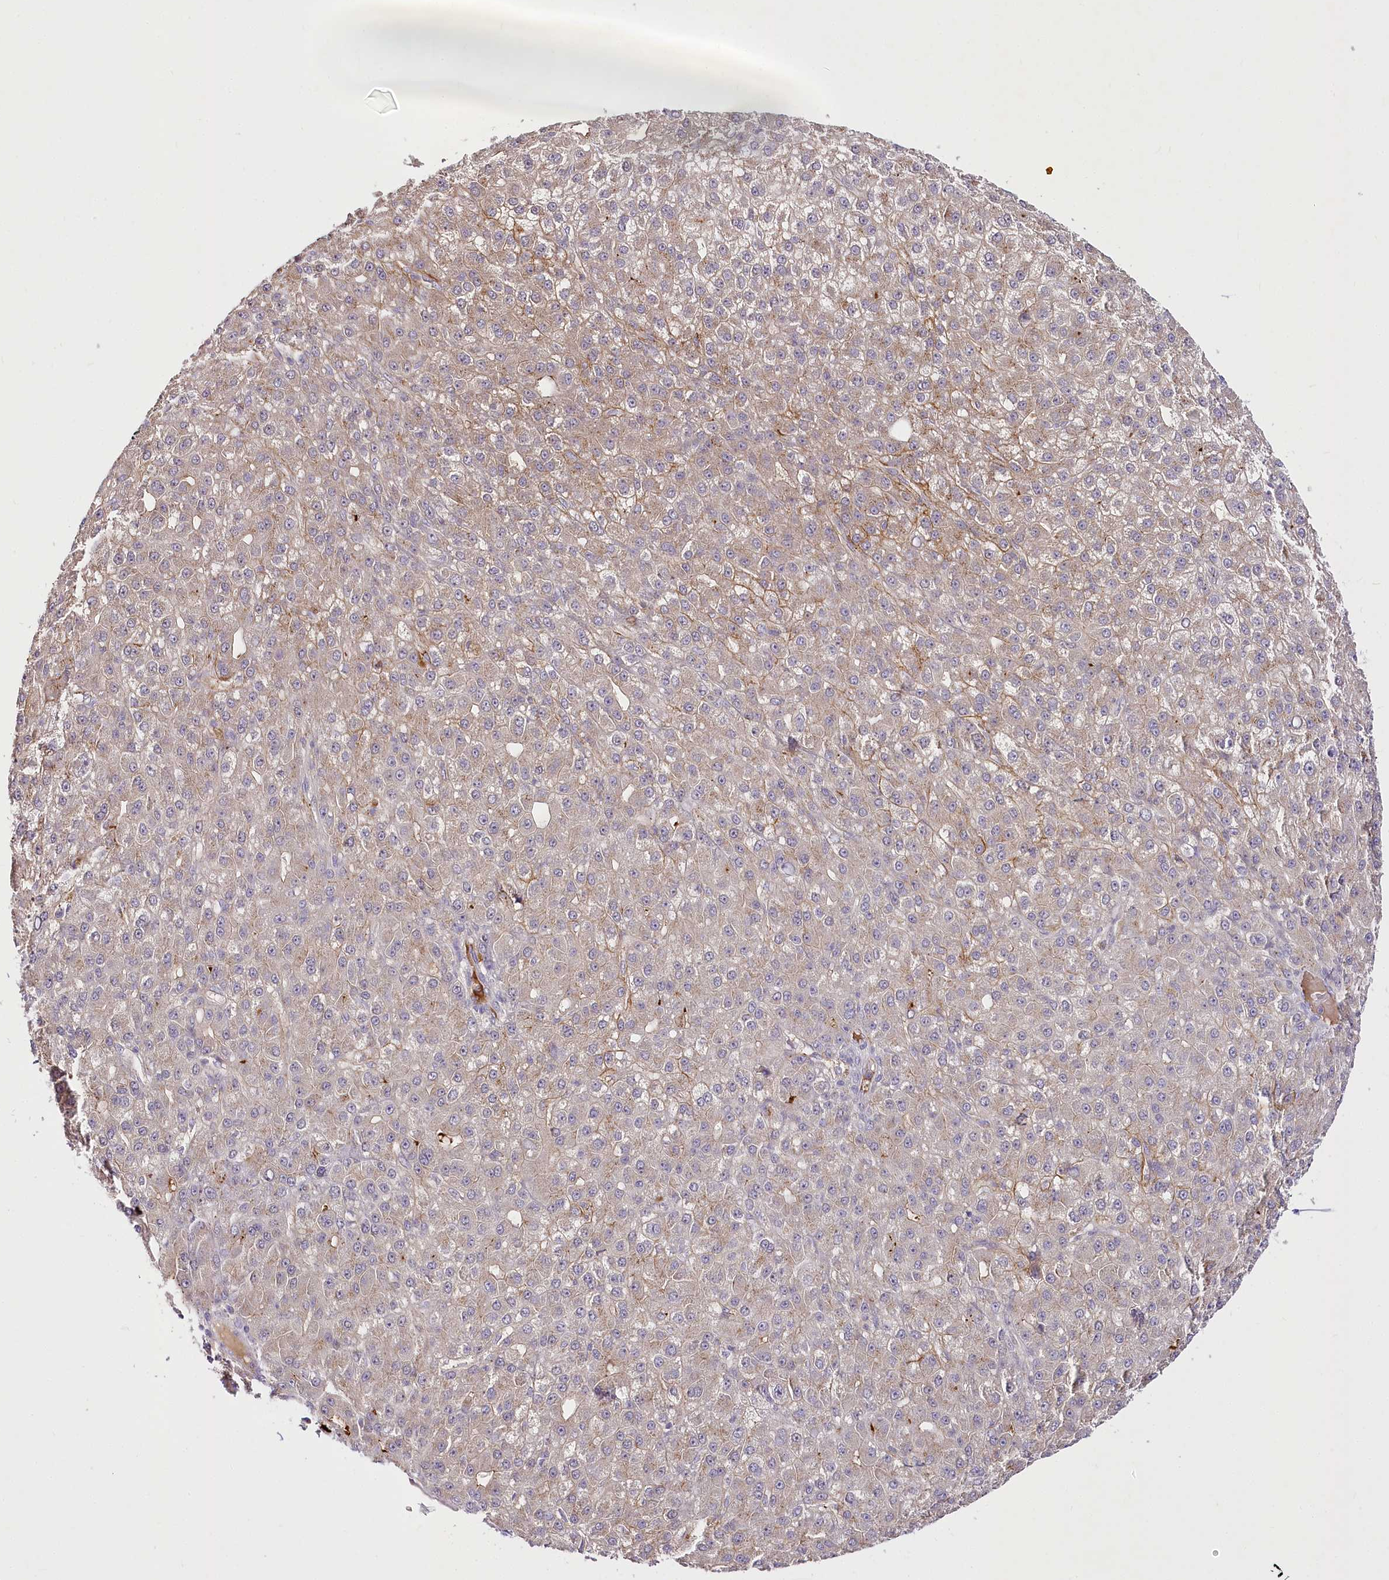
{"staining": {"intensity": "weak", "quantity": "25%-75%", "location": "cytoplasmic/membranous"}, "tissue": "liver cancer", "cell_type": "Tumor cells", "image_type": "cancer", "snomed": [{"axis": "morphology", "description": "Carcinoma, Hepatocellular, NOS"}, {"axis": "topography", "description": "Liver"}], "caption": "Liver cancer (hepatocellular carcinoma) tissue exhibits weak cytoplasmic/membranous positivity in about 25%-75% of tumor cells, visualized by immunohistochemistry.", "gene": "VWA5A", "patient": {"sex": "male", "age": 67}}